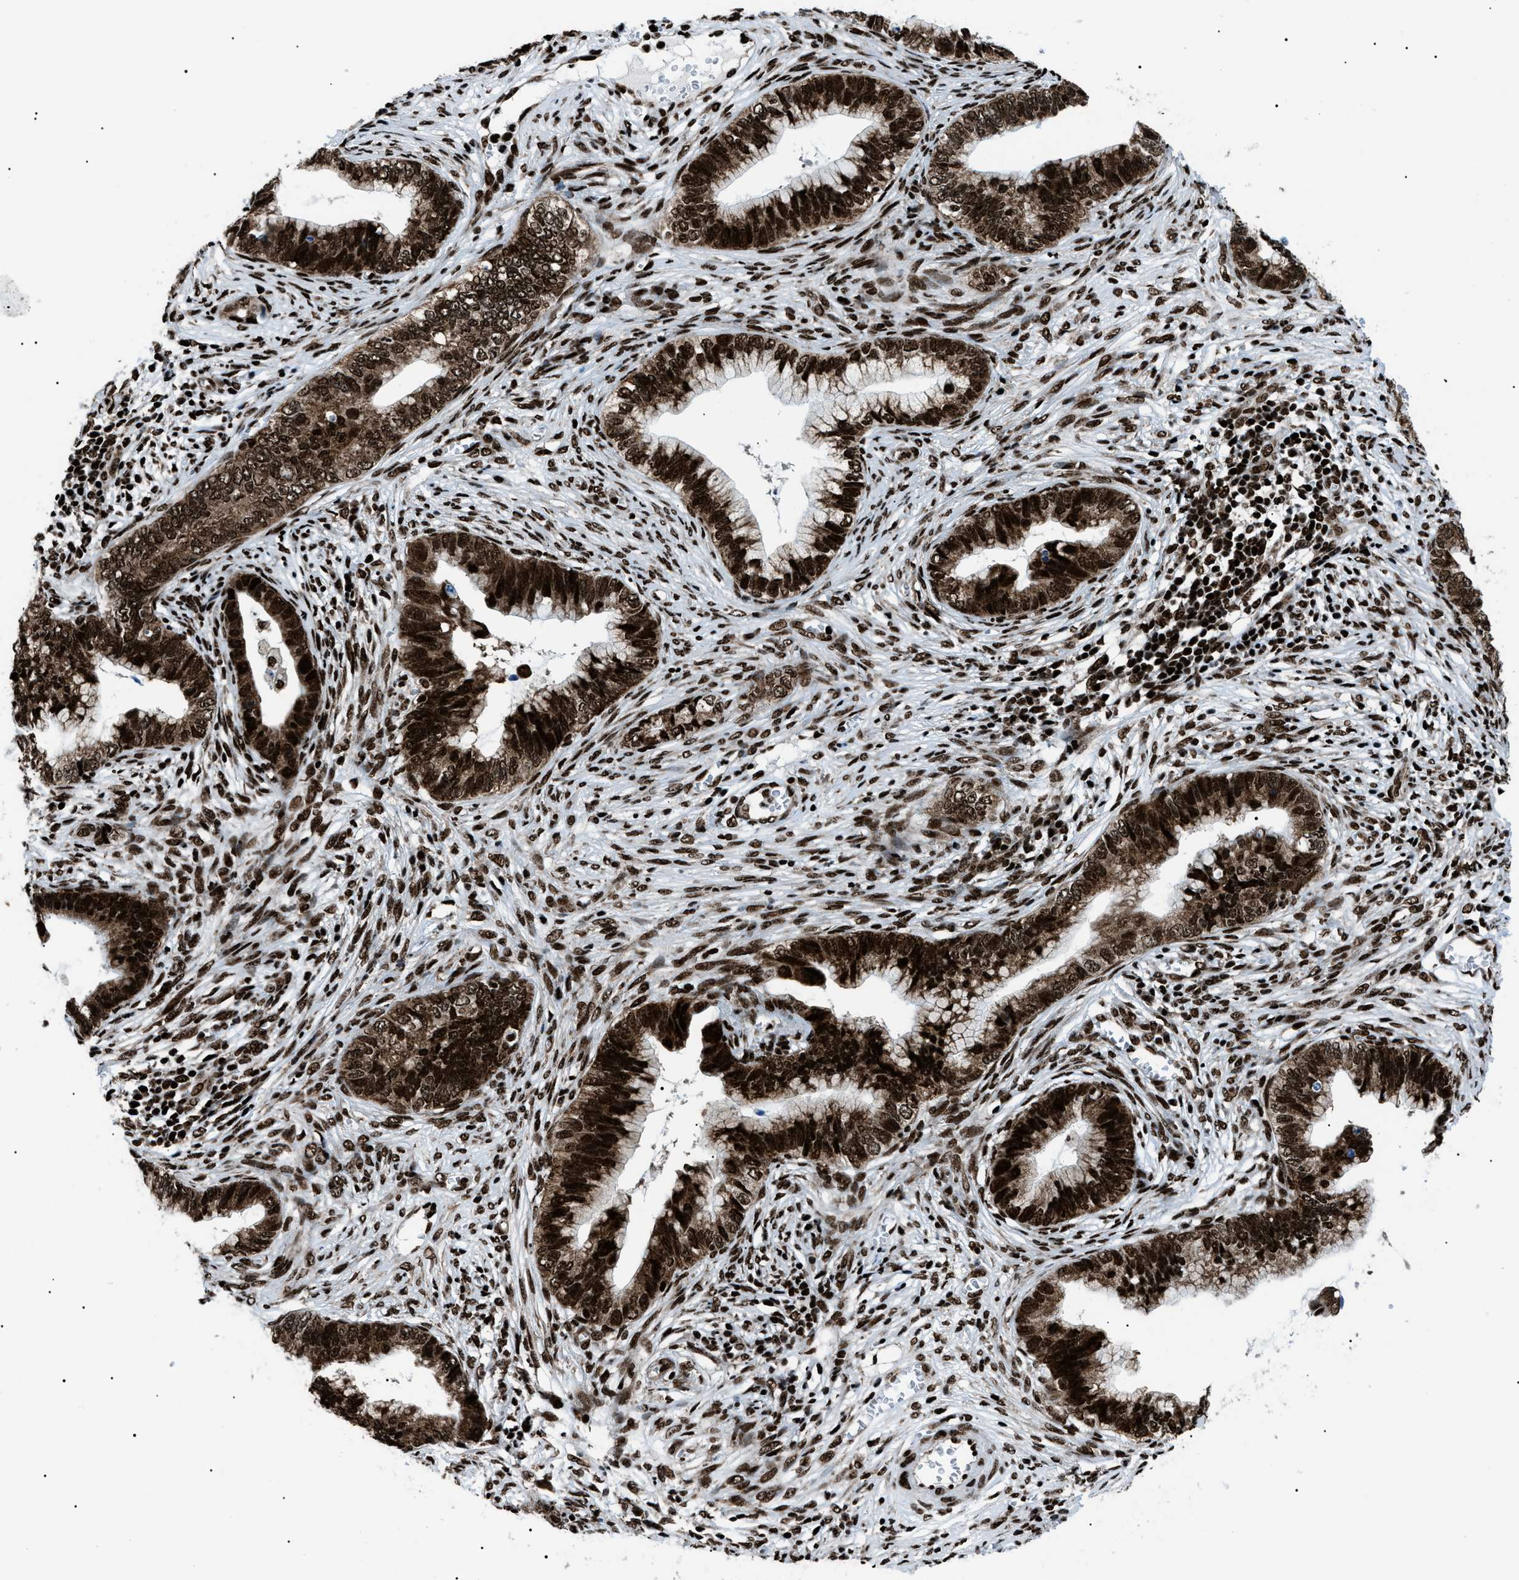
{"staining": {"intensity": "strong", "quantity": ">75%", "location": "cytoplasmic/membranous,nuclear"}, "tissue": "cervical cancer", "cell_type": "Tumor cells", "image_type": "cancer", "snomed": [{"axis": "morphology", "description": "Adenocarcinoma, NOS"}, {"axis": "topography", "description": "Cervix"}], "caption": "Cervical adenocarcinoma tissue demonstrates strong cytoplasmic/membranous and nuclear expression in approximately >75% of tumor cells, visualized by immunohistochemistry. Nuclei are stained in blue.", "gene": "HNRNPK", "patient": {"sex": "female", "age": 44}}